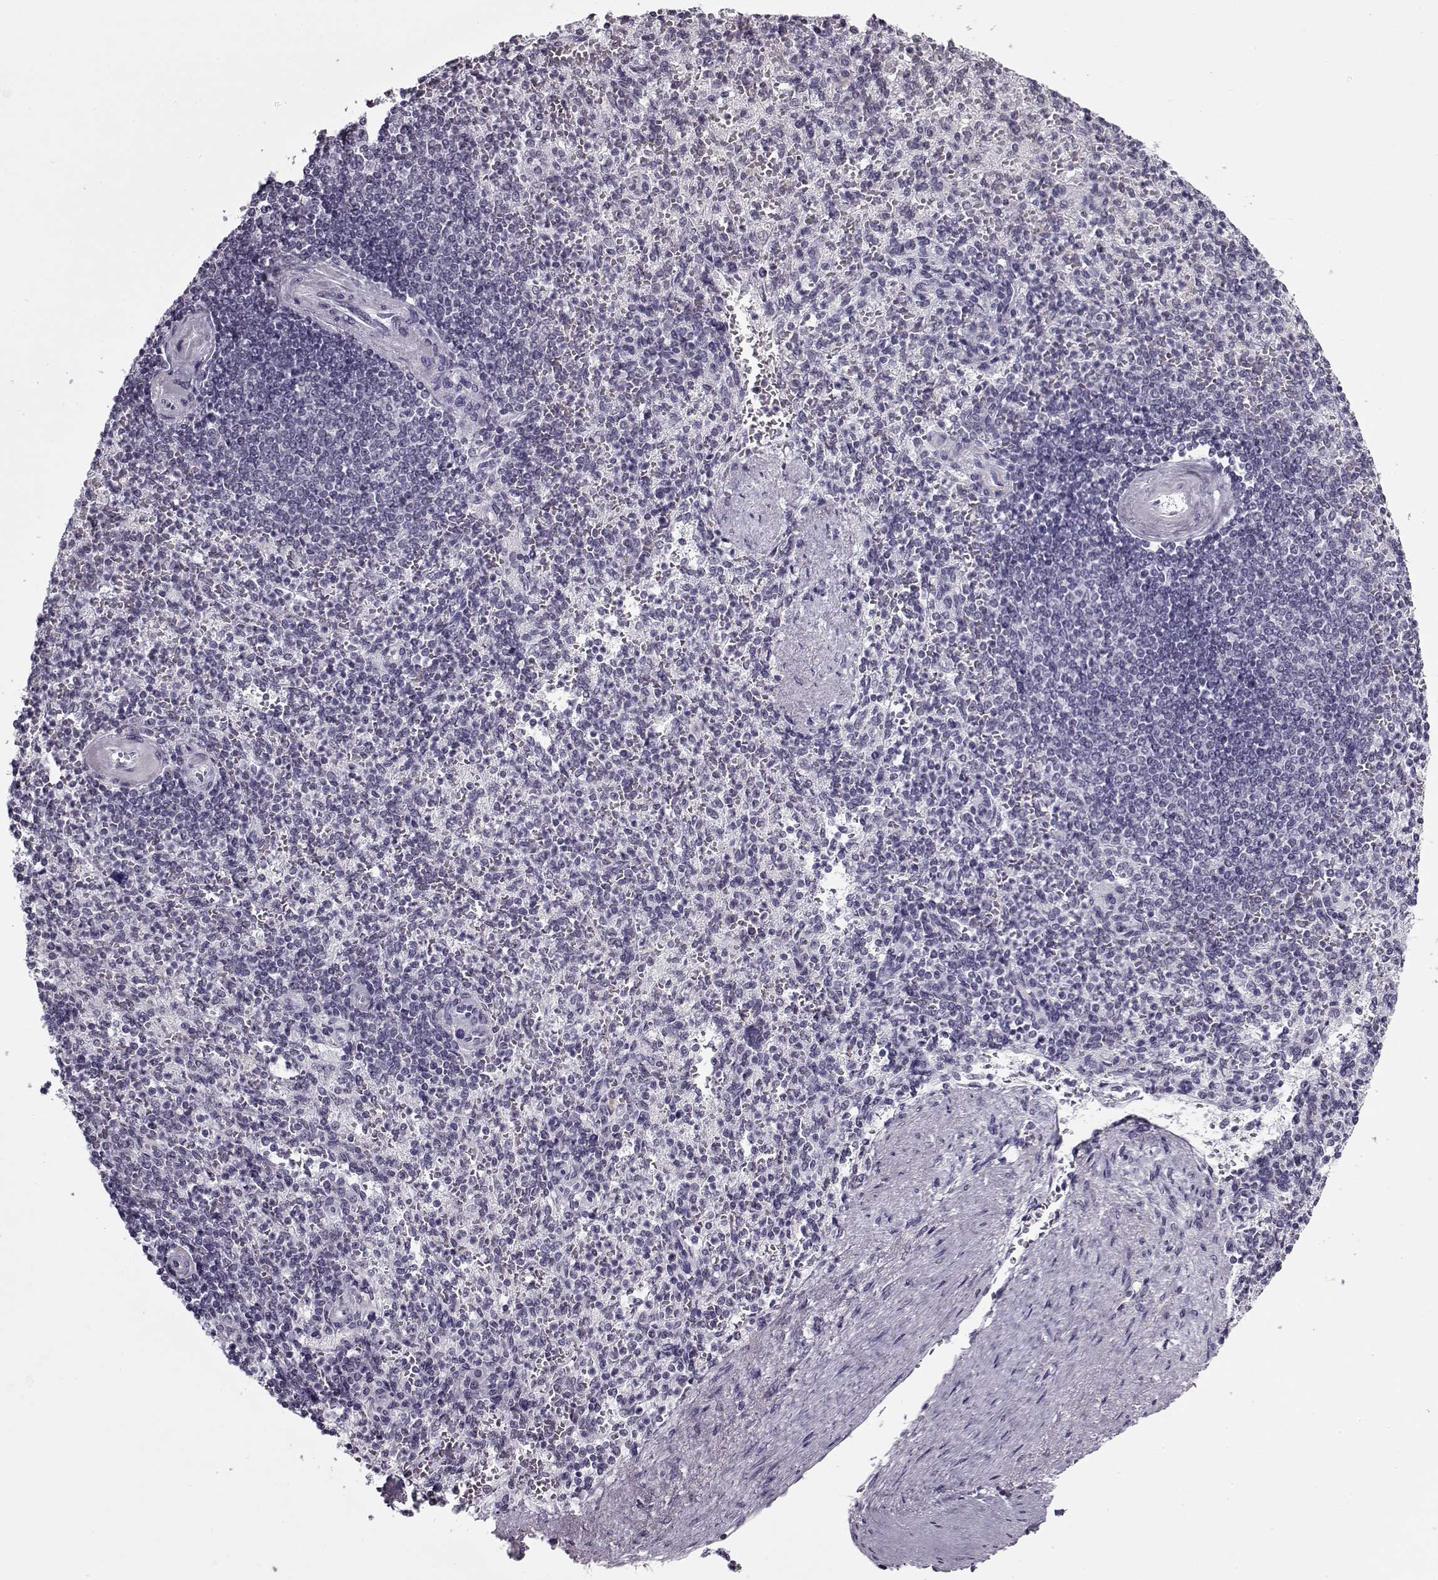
{"staining": {"intensity": "negative", "quantity": "none", "location": "none"}, "tissue": "spleen", "cell_type": "Cells in red pulp", "image_type": "normal", "snomed": [{"axis": "morphology", "description": "Normal tissue, NOS"}, {"axis": "topography", "description": "Spleen"}], "caption": "The immunohistochemistry (IHC) image has no significant staining in cells in red pulp of spleen.", "gene": "PRMT8", "patient": {"sex": "female", "age": 74}}